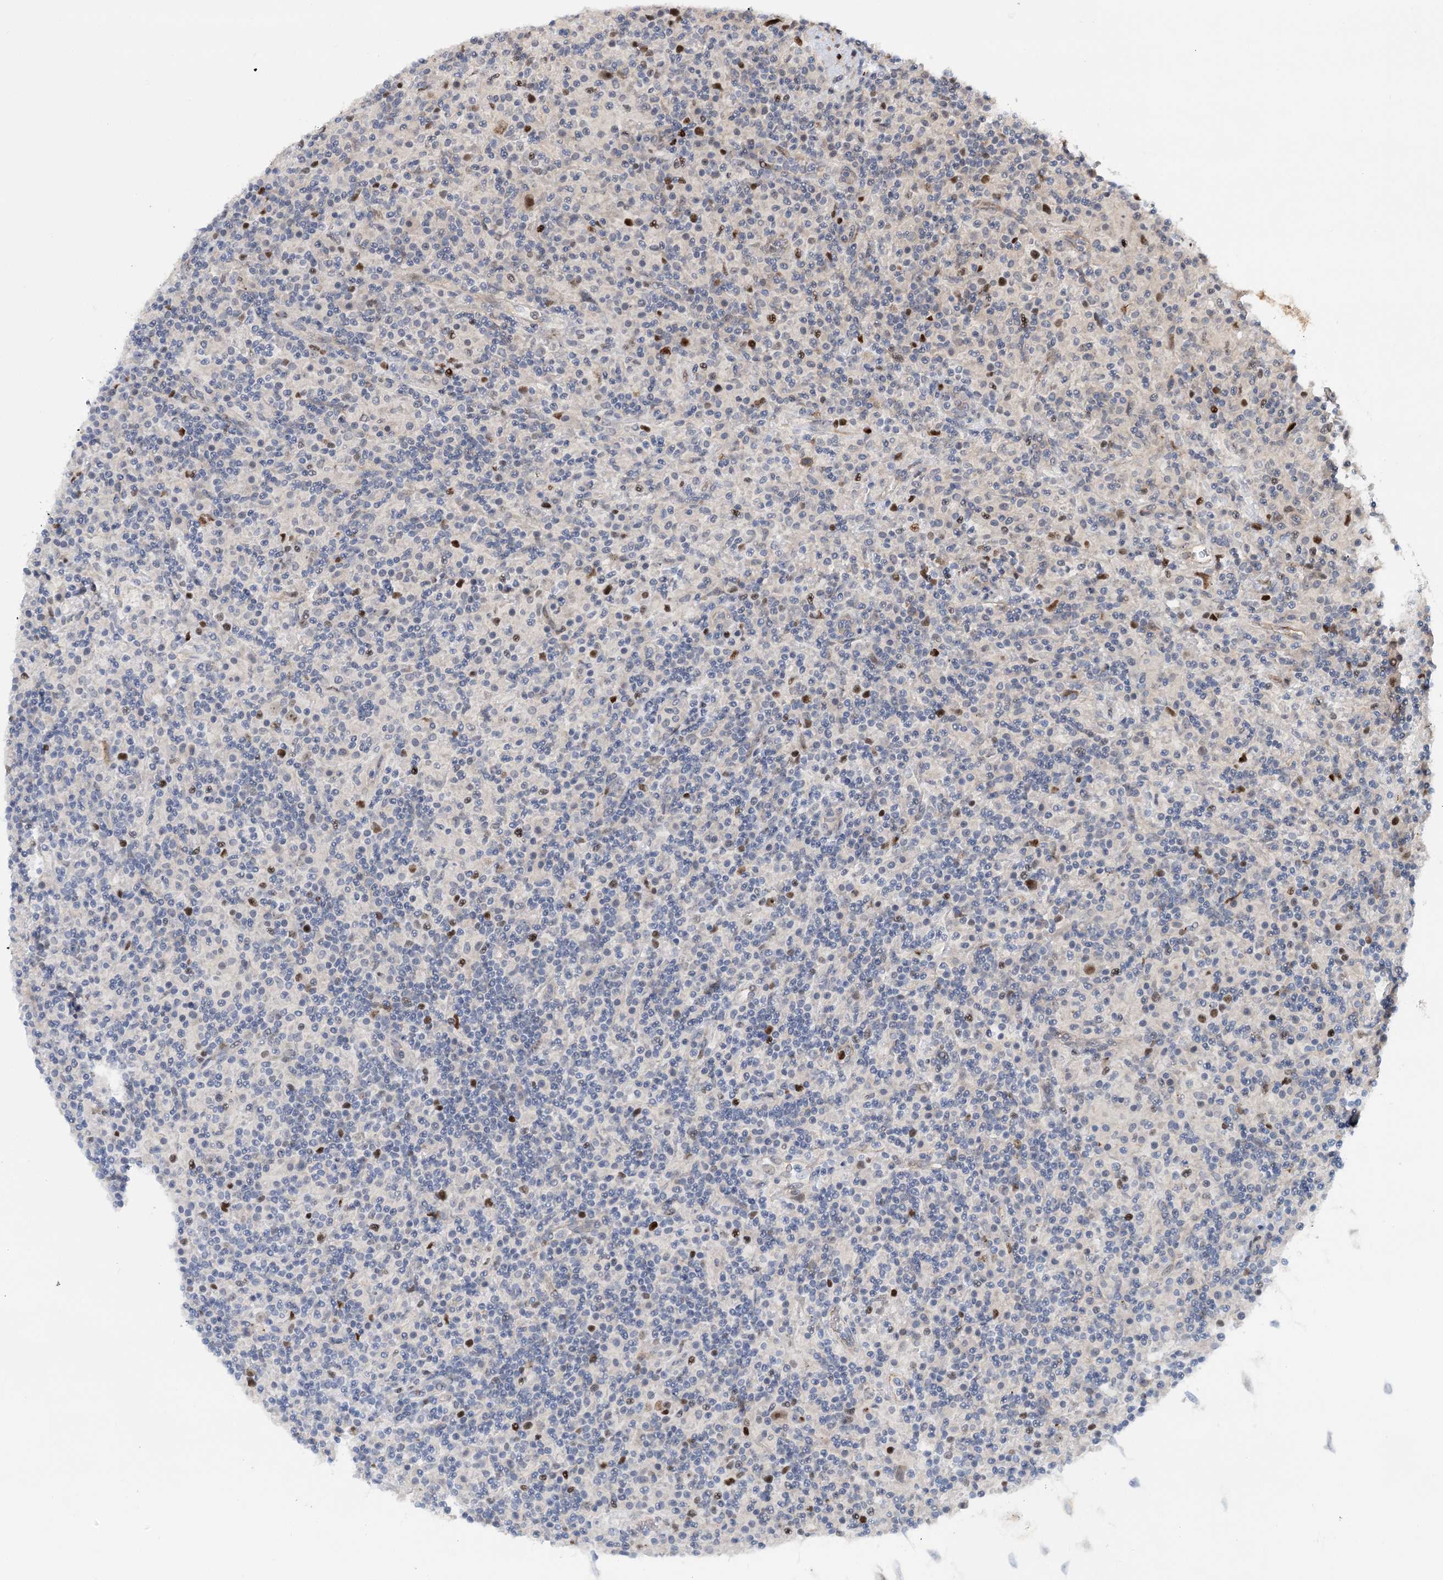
{"staining": {"intensity": "moderate", "quantity": ">75%", "location": "nuclear"}, "tissue": "lymphoma", "cell_type": "Tumor cells", "image_type": "cancer", "snomed": [{"axis": "morphology", "description": "Hodgkin's disease, NOS"}, {"axis": "topography", "description": "Lymph node"}], "caption": "This micrograph reveals Hodgkin's disease stained with immunohistochemistry (IHC) to label a protein in brown. The nuclear of tumor cells show moderate positivity for the protein. Nuclei are counter-stained blue.", "gene": "PIK3C2A", "patient": {"sex": "male", "age": 70}}